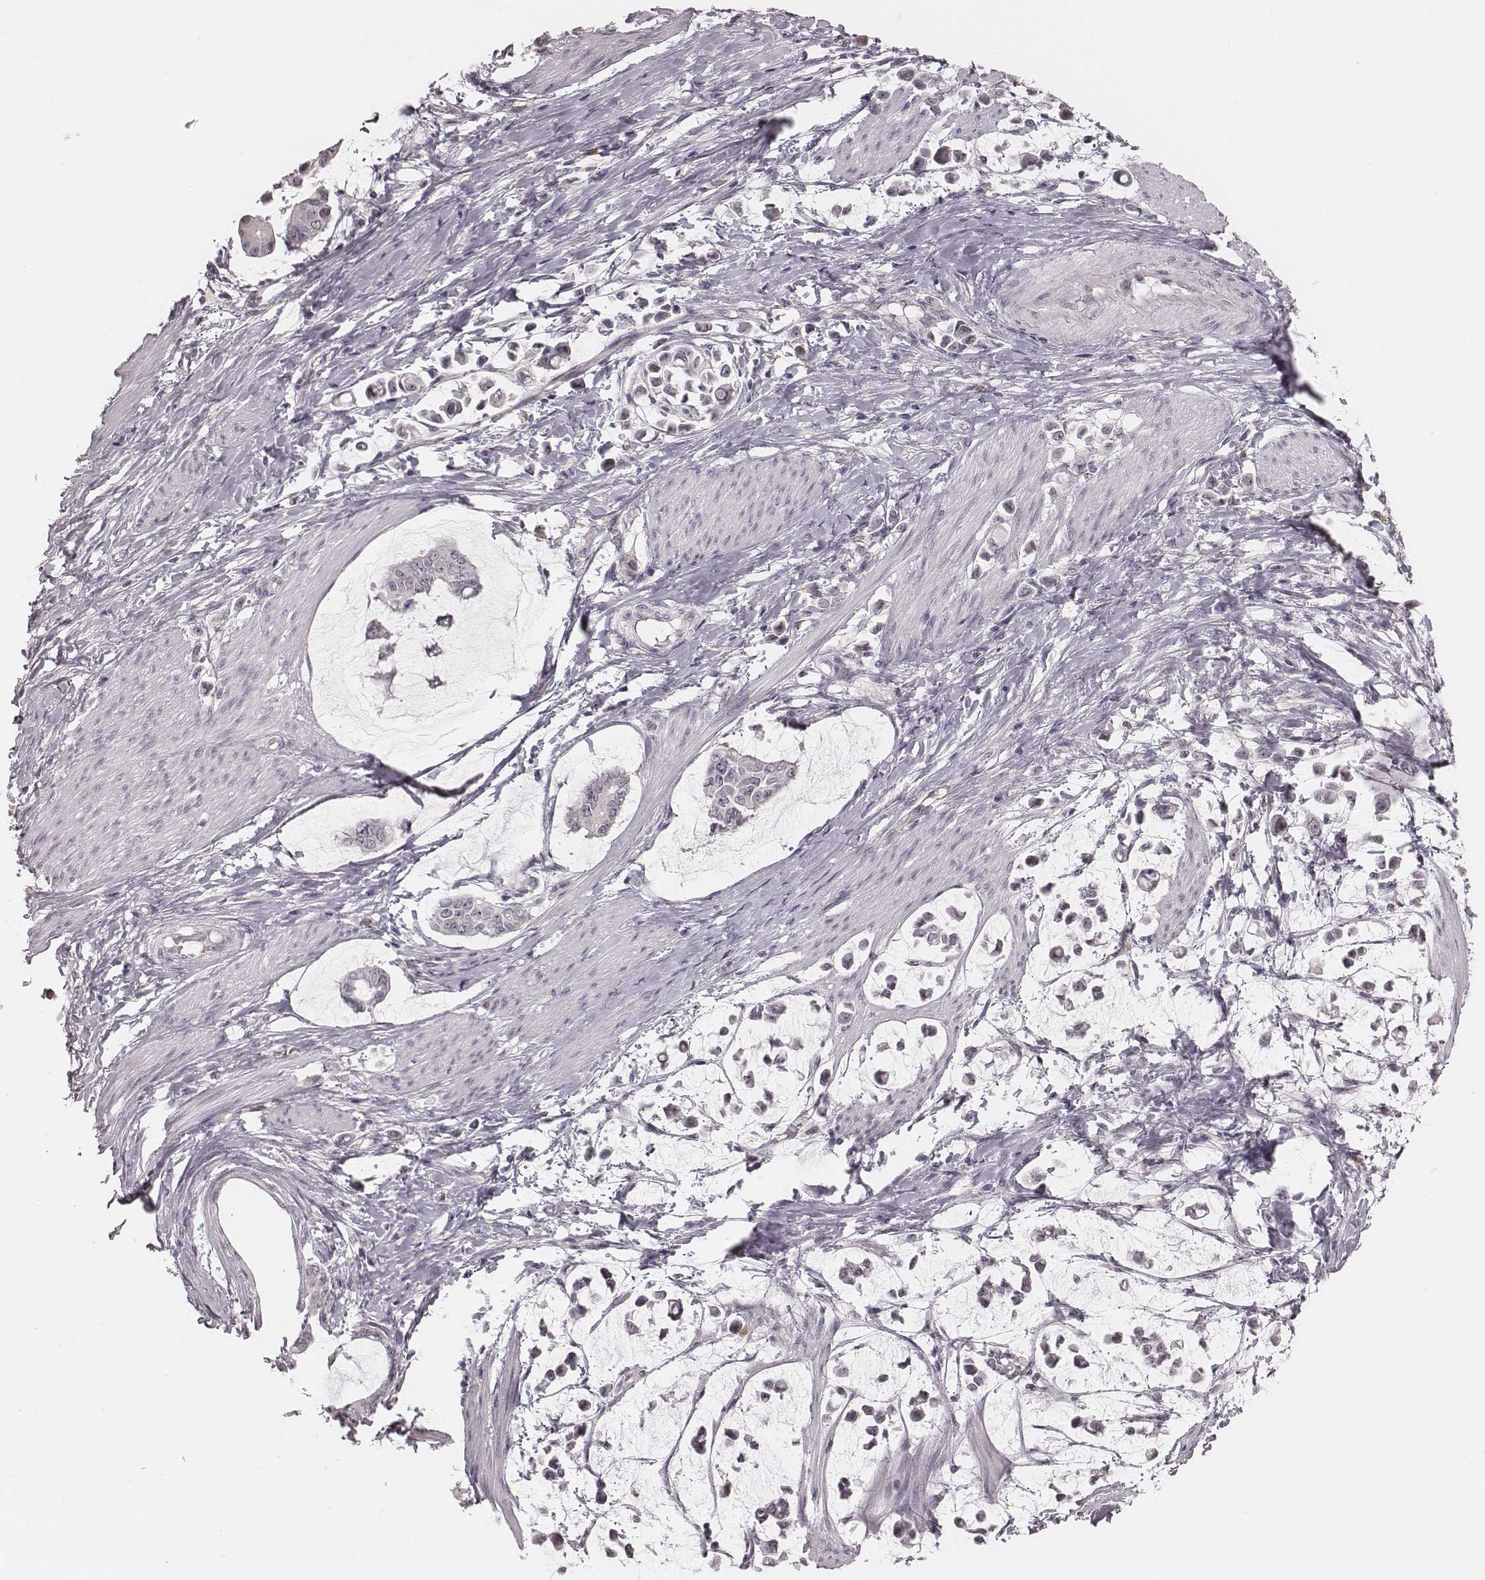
{"staining": {"intensity": "negative", "quantity": "none", "location": "none"}, "tissue": "stomach cancer", "cell_type": "Tumor cells", "image_type": "cancer", "snomed": [{"axis": "morphology", "description": "Adenocarcinoma, NOS"}, {"axis": "topography", "description": "Stomach"}], "caption": "DAB (3,3'-diaminobenzidine) immunohistochemical staining of stomach adenocarcinoma displays no significant staining in tumor cells.", "gene": "RPGRIP1", "patient": {"sex": "male", "age": 82}}